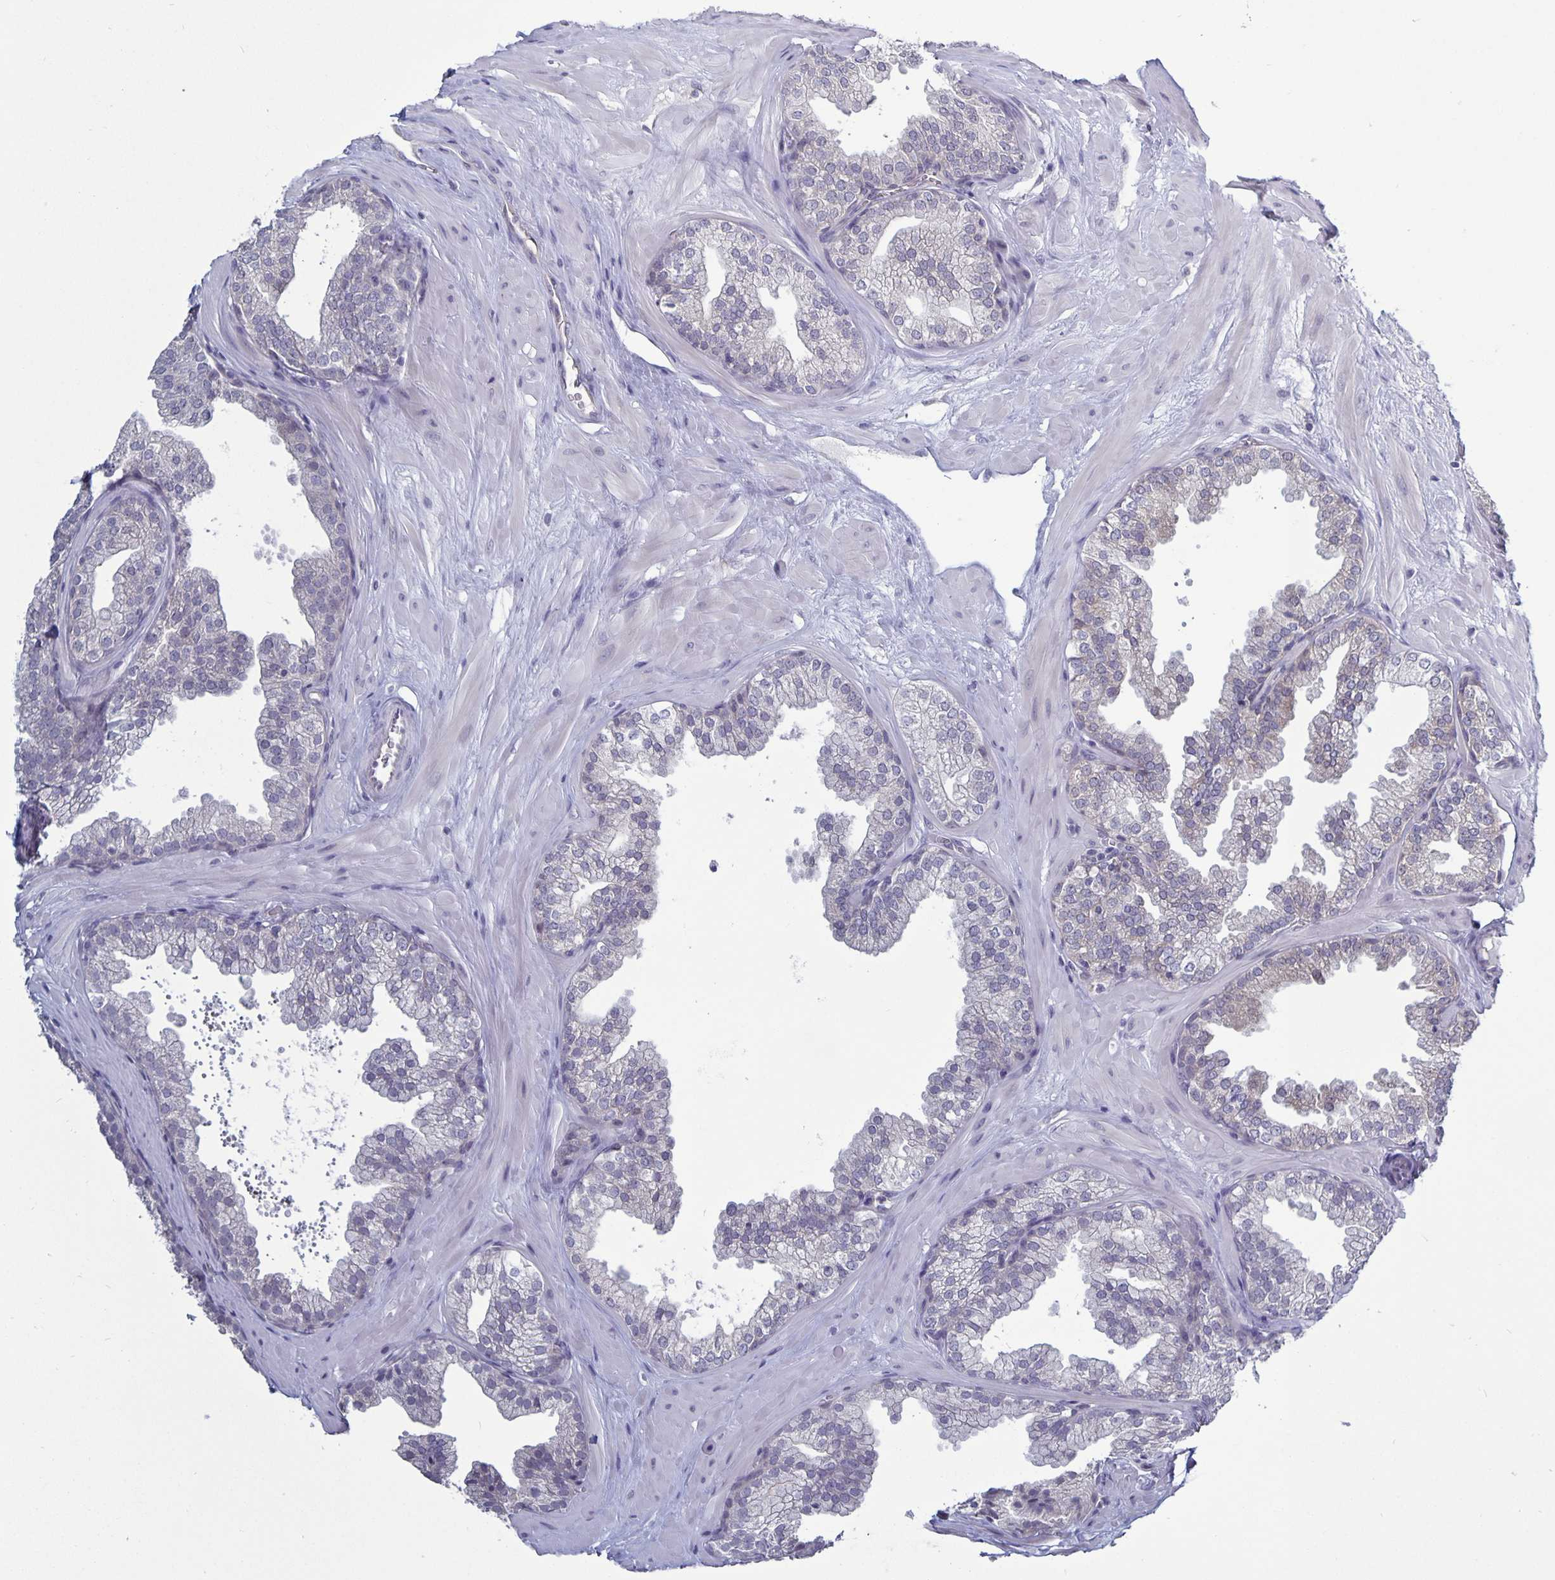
{"staining": {"intensity": "negative", "quantity": "none", "location": "none"}, "tissue": "prostate", "cell_type": "Glandular cells", "image_type": "normal", "snomed": [{"axis": "morphology", "description": "Normal tissue, NOS"}, {"axis": "topography", "description": "Prostate"}], "caption": "Immunohistochemistry image of unremarkable prostate stained for a protein (brown), which reveals no expression in glandular cells.", "gene": "PLCB3", "patient": {"sex": "male", "age": 37}}